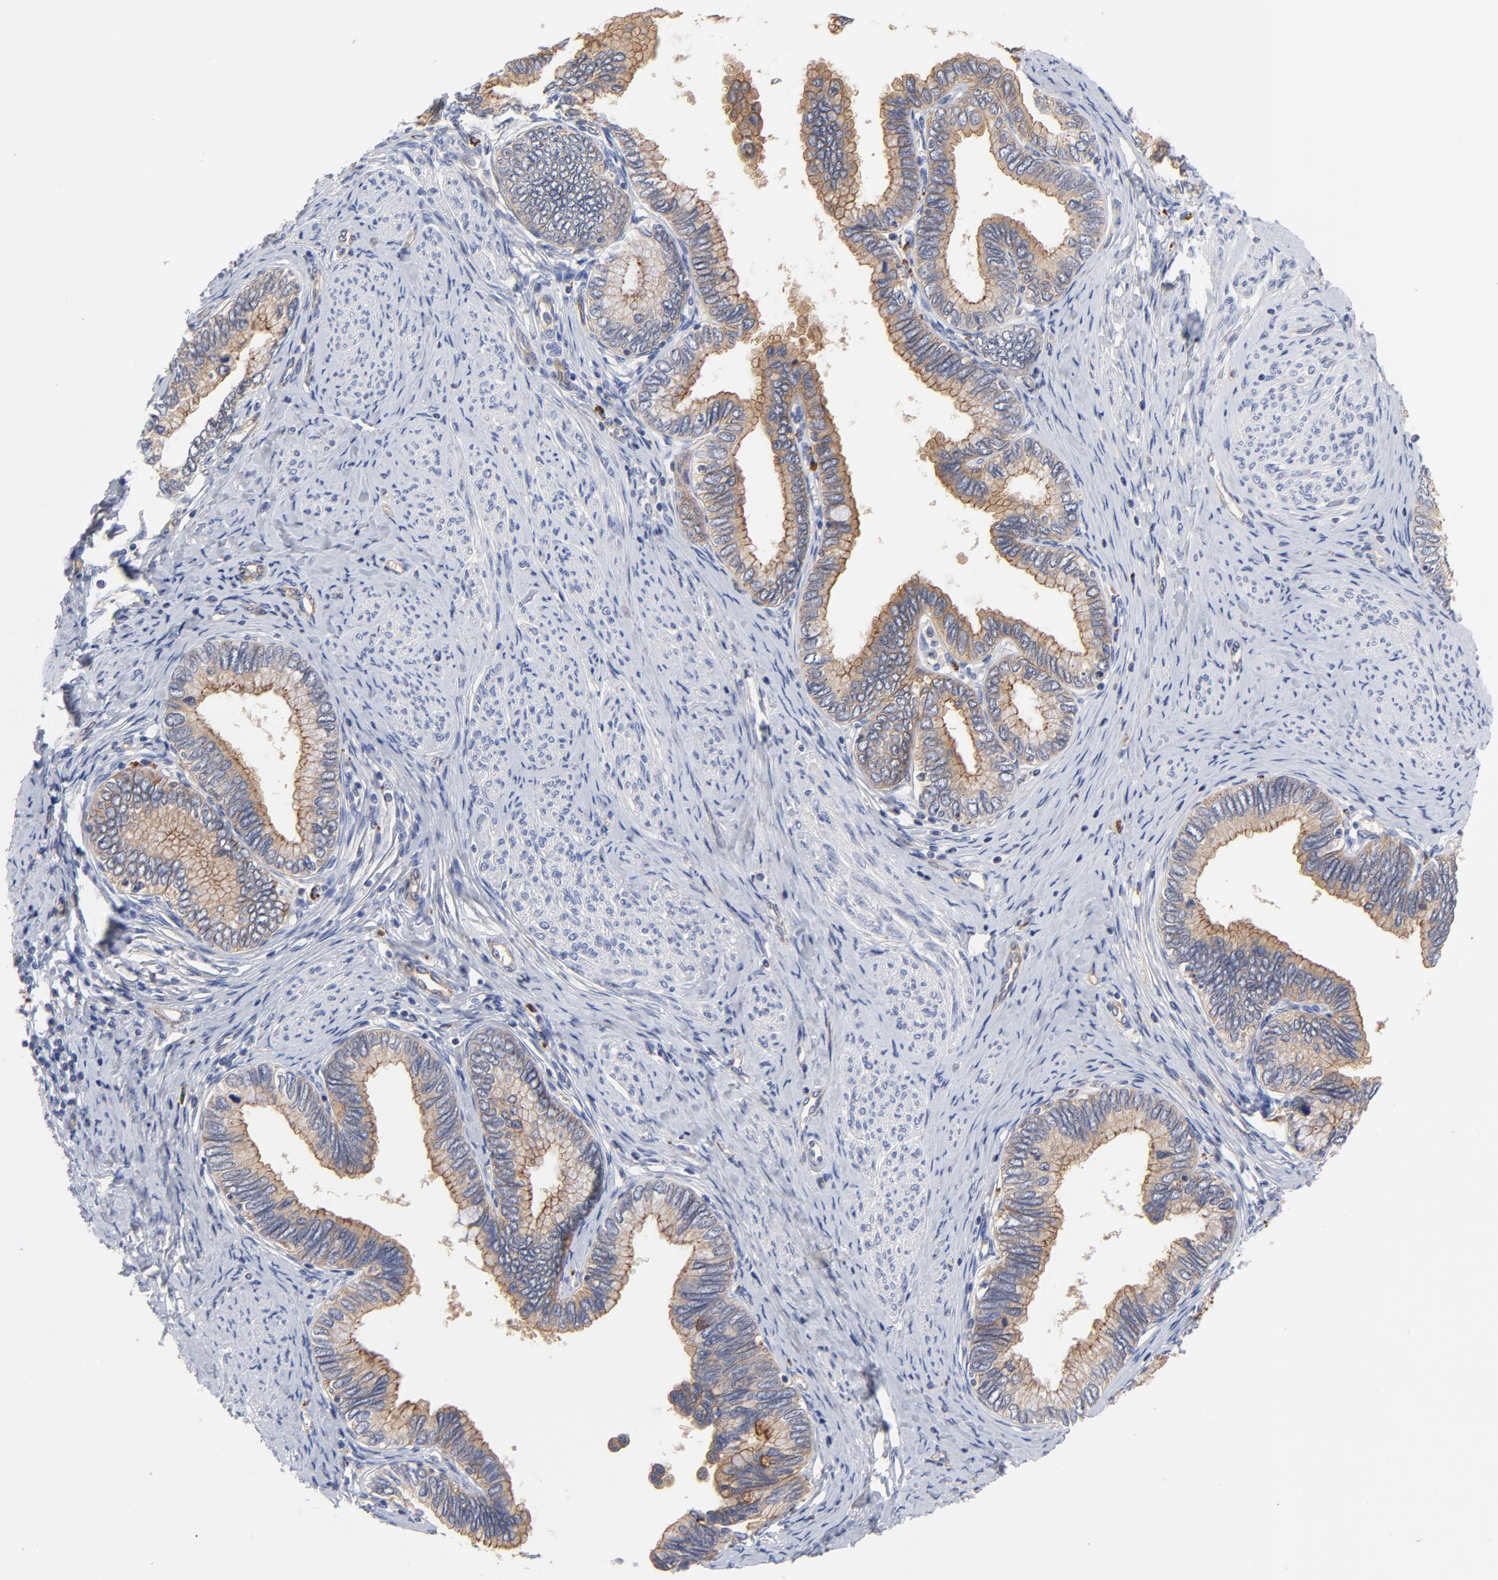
{"staining": {"intensity": "moderate", "quantity": ">75%", "location": "cytoplasmic/membranous"}, "tissue": "cervical cancer", "cell_type": "Tumor cells", "image_type": "cancer", "snomed": [{"axis": "morphology", "description": "Adenocarcinoma, NOS"}, {"axis": "topography", "description": "Cervix"}], "caption": "Protein expression analysis of human cervical cancer reveals moderate cytoplasmic/membranous staining in approximately >75% of tumor cells.", "gene": "FBXL2", "patient": {"sex": "female", "age": 49}}